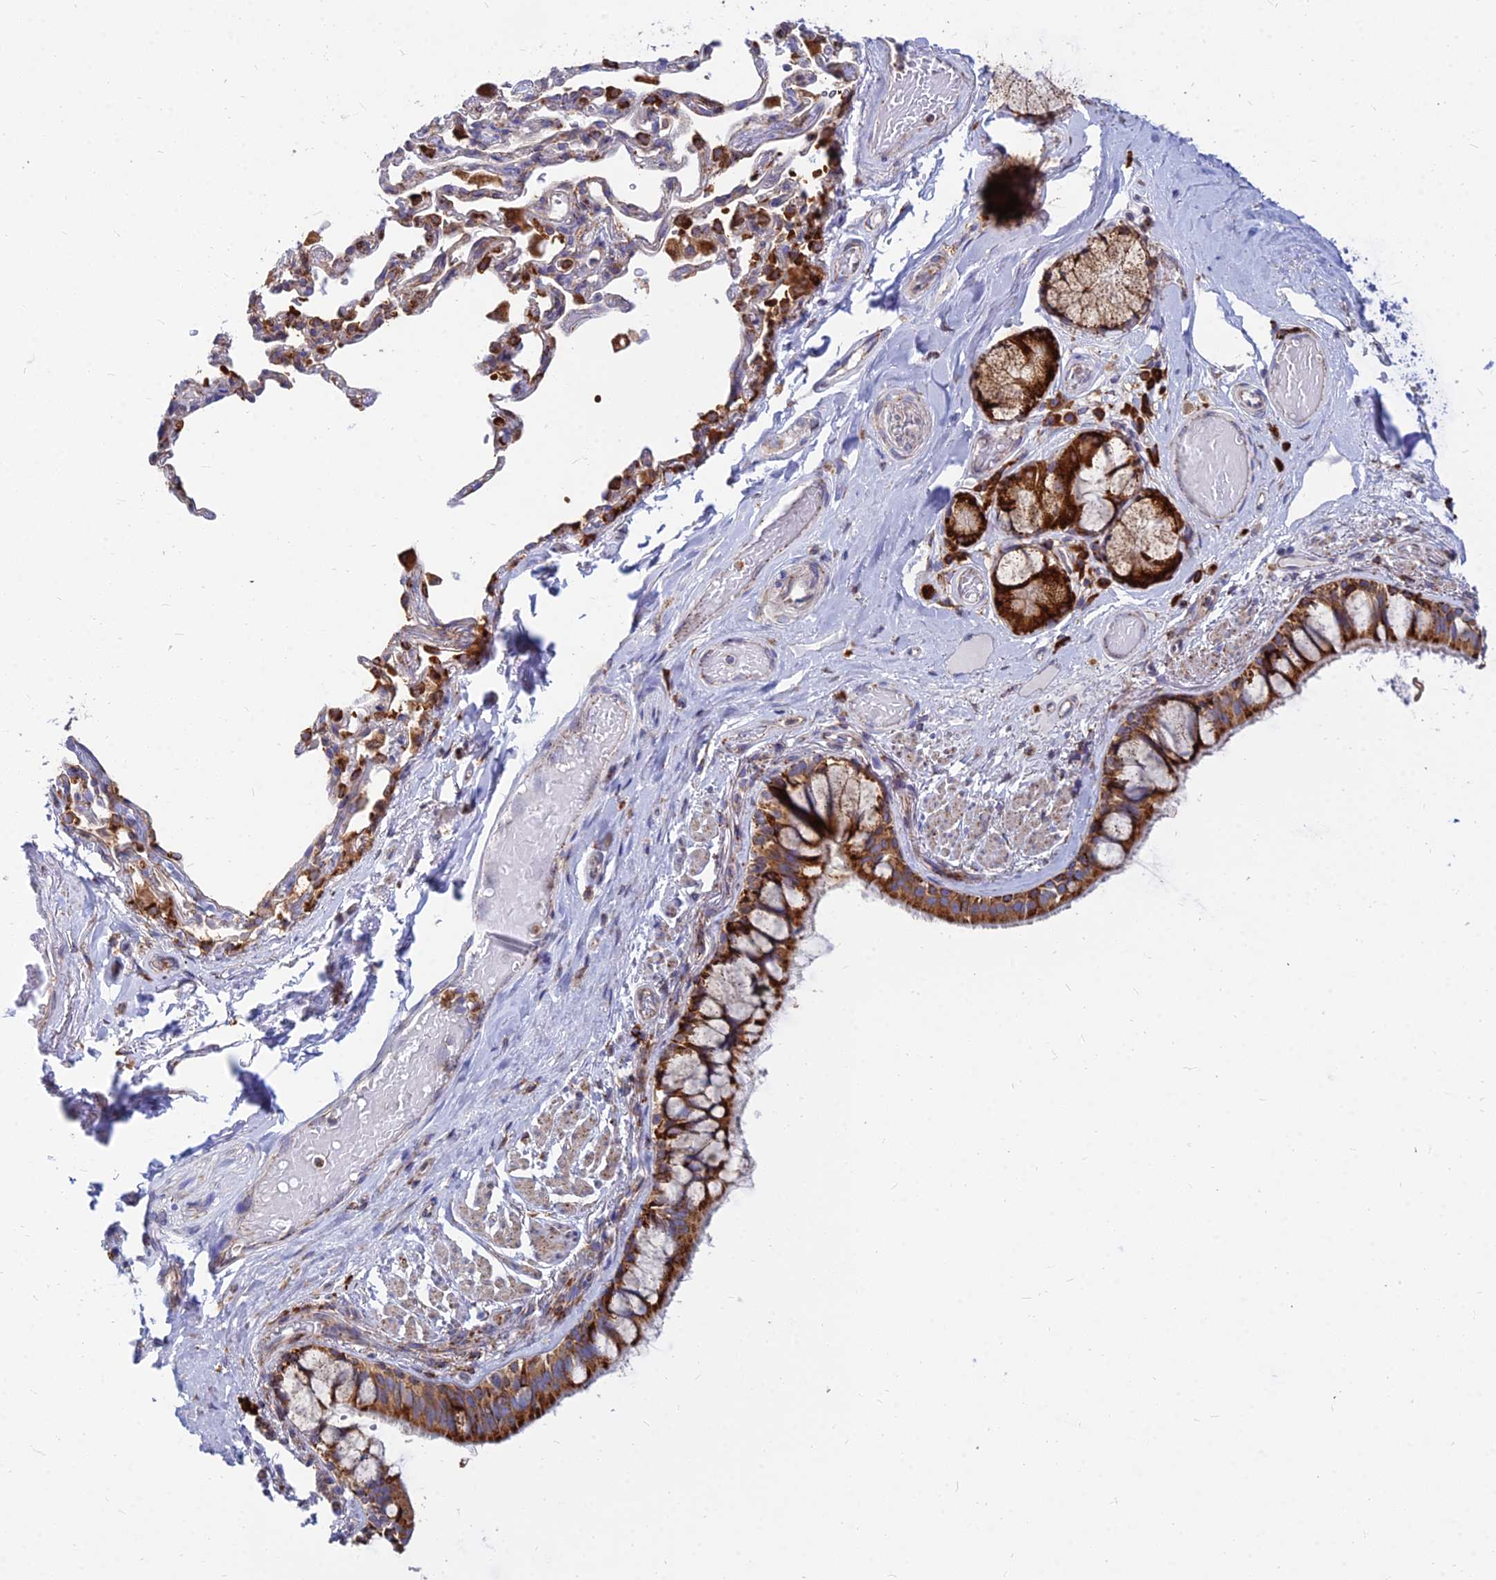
{"staining": {"intensity": "strong", "quantity": ">75%", "location": "cytoplasmic/membranous"}, "tissue": "bronchus", "cell_type": "Respiratory epithelial cells", "image_type": "normal", "snomed": [{"axis": "morphology", "description": "Normal tissue, NOS"}, {"axis": "topography", "description": "Bronchus"}], "caption": "An immunohistochemistry photomicrograph of normal tissue is shown. Protein staining in brown shows strong cytoplasmic/membranous positivity in bronchus within respiratory epithelial cells.", "gene": "CCT6A", "patient": {"sex": "male", "age": 70}}